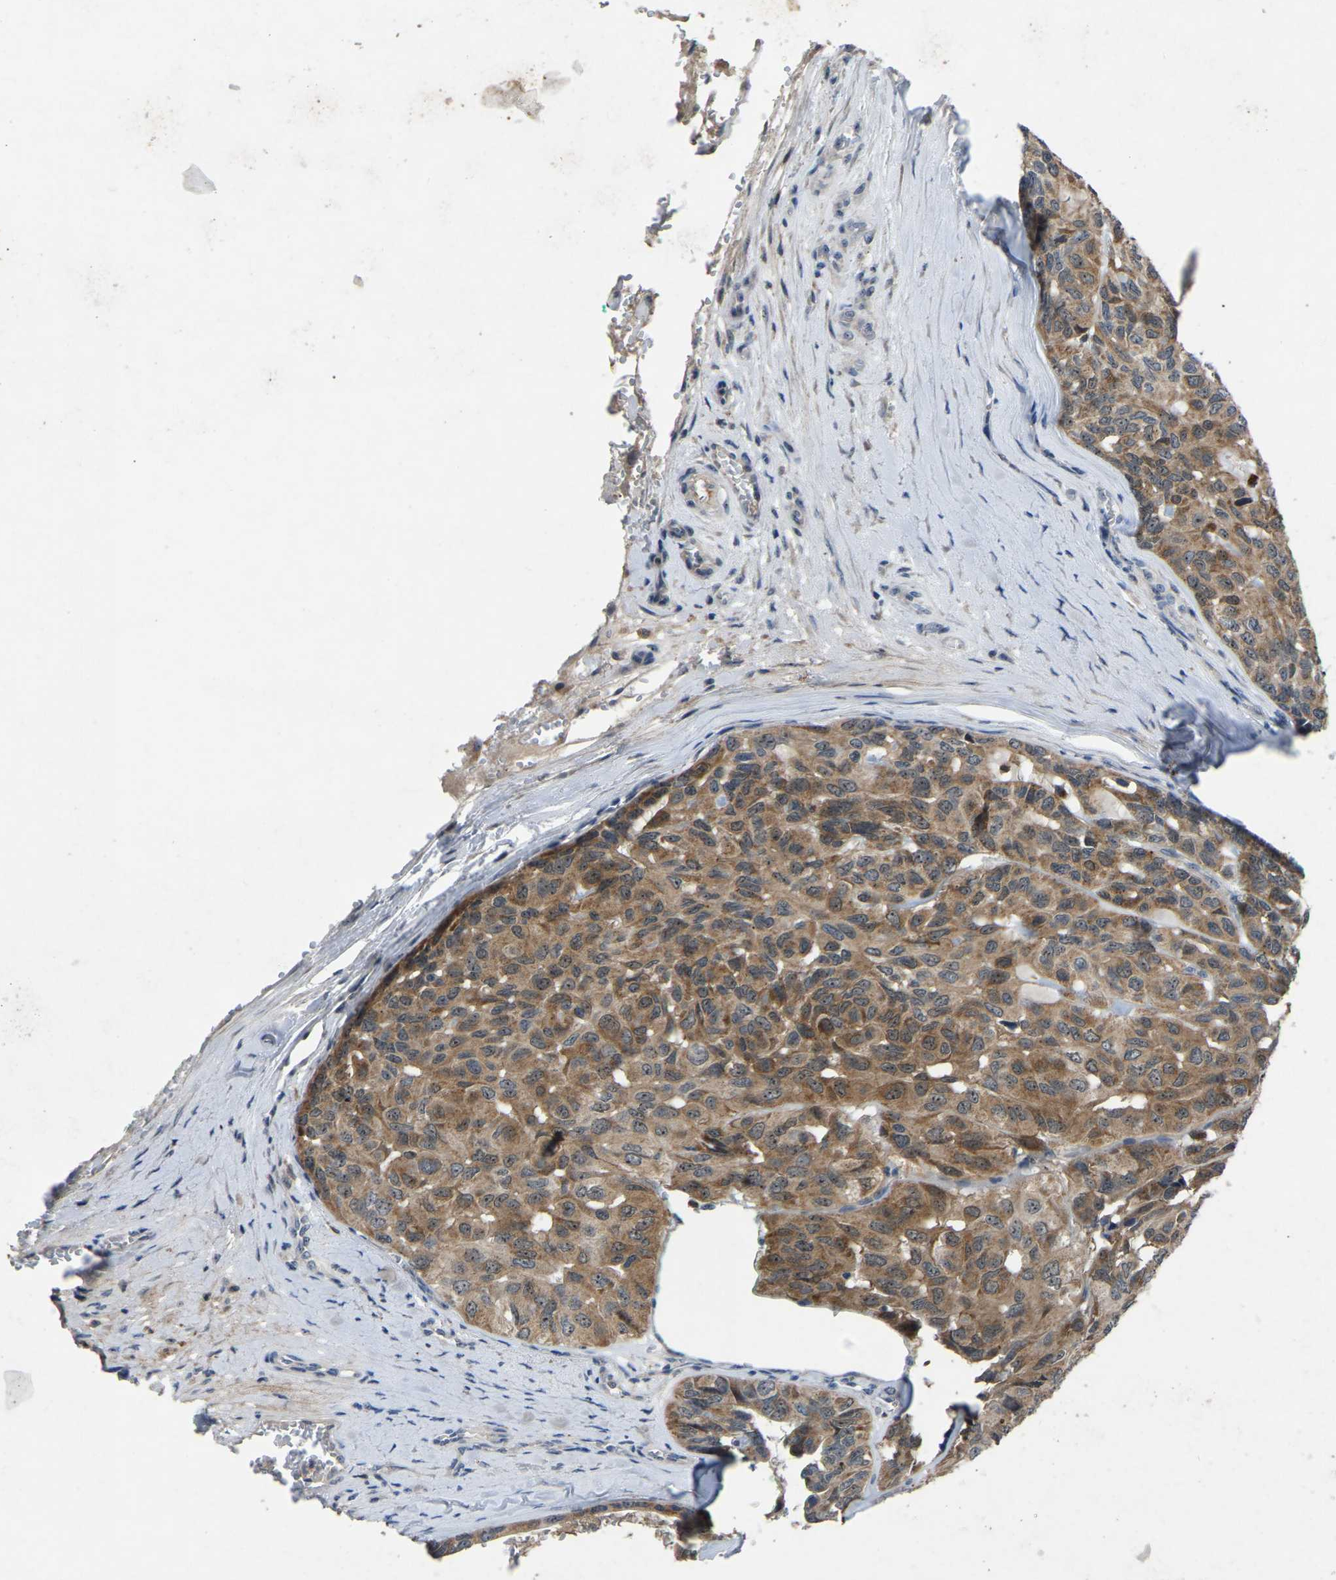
{"staining": {"intensity": "moderate", "quantity": ">75%", "location": "cytoplasmic/membranous"}, "tissue": "head and neck cancer", "cell_type": "Tumor cells", "image_type": "cancer", "snomed": [{"axis": "morphology", "description": "Adenocarcinoma, NOS"}, {"axis": "topography", "description": "Salivary gland, NOS"}, {"axis": "topography", "description": "Head-Neck"}], "caption": "Head and neck cancer was stained to show a protein in brown. There is medium levels of moderate cytoplasmic/membranous positivity in about >75% of tumor cells. The staining was performed using DAB (3,3'-diaminobenzidine) to visualize the protein expression in brown, while the nuclei were stained in blue with hematoxylin (Magnification: 20x).", "gene": "FHIT", "patient": {"sex": "female", "age": 76}}